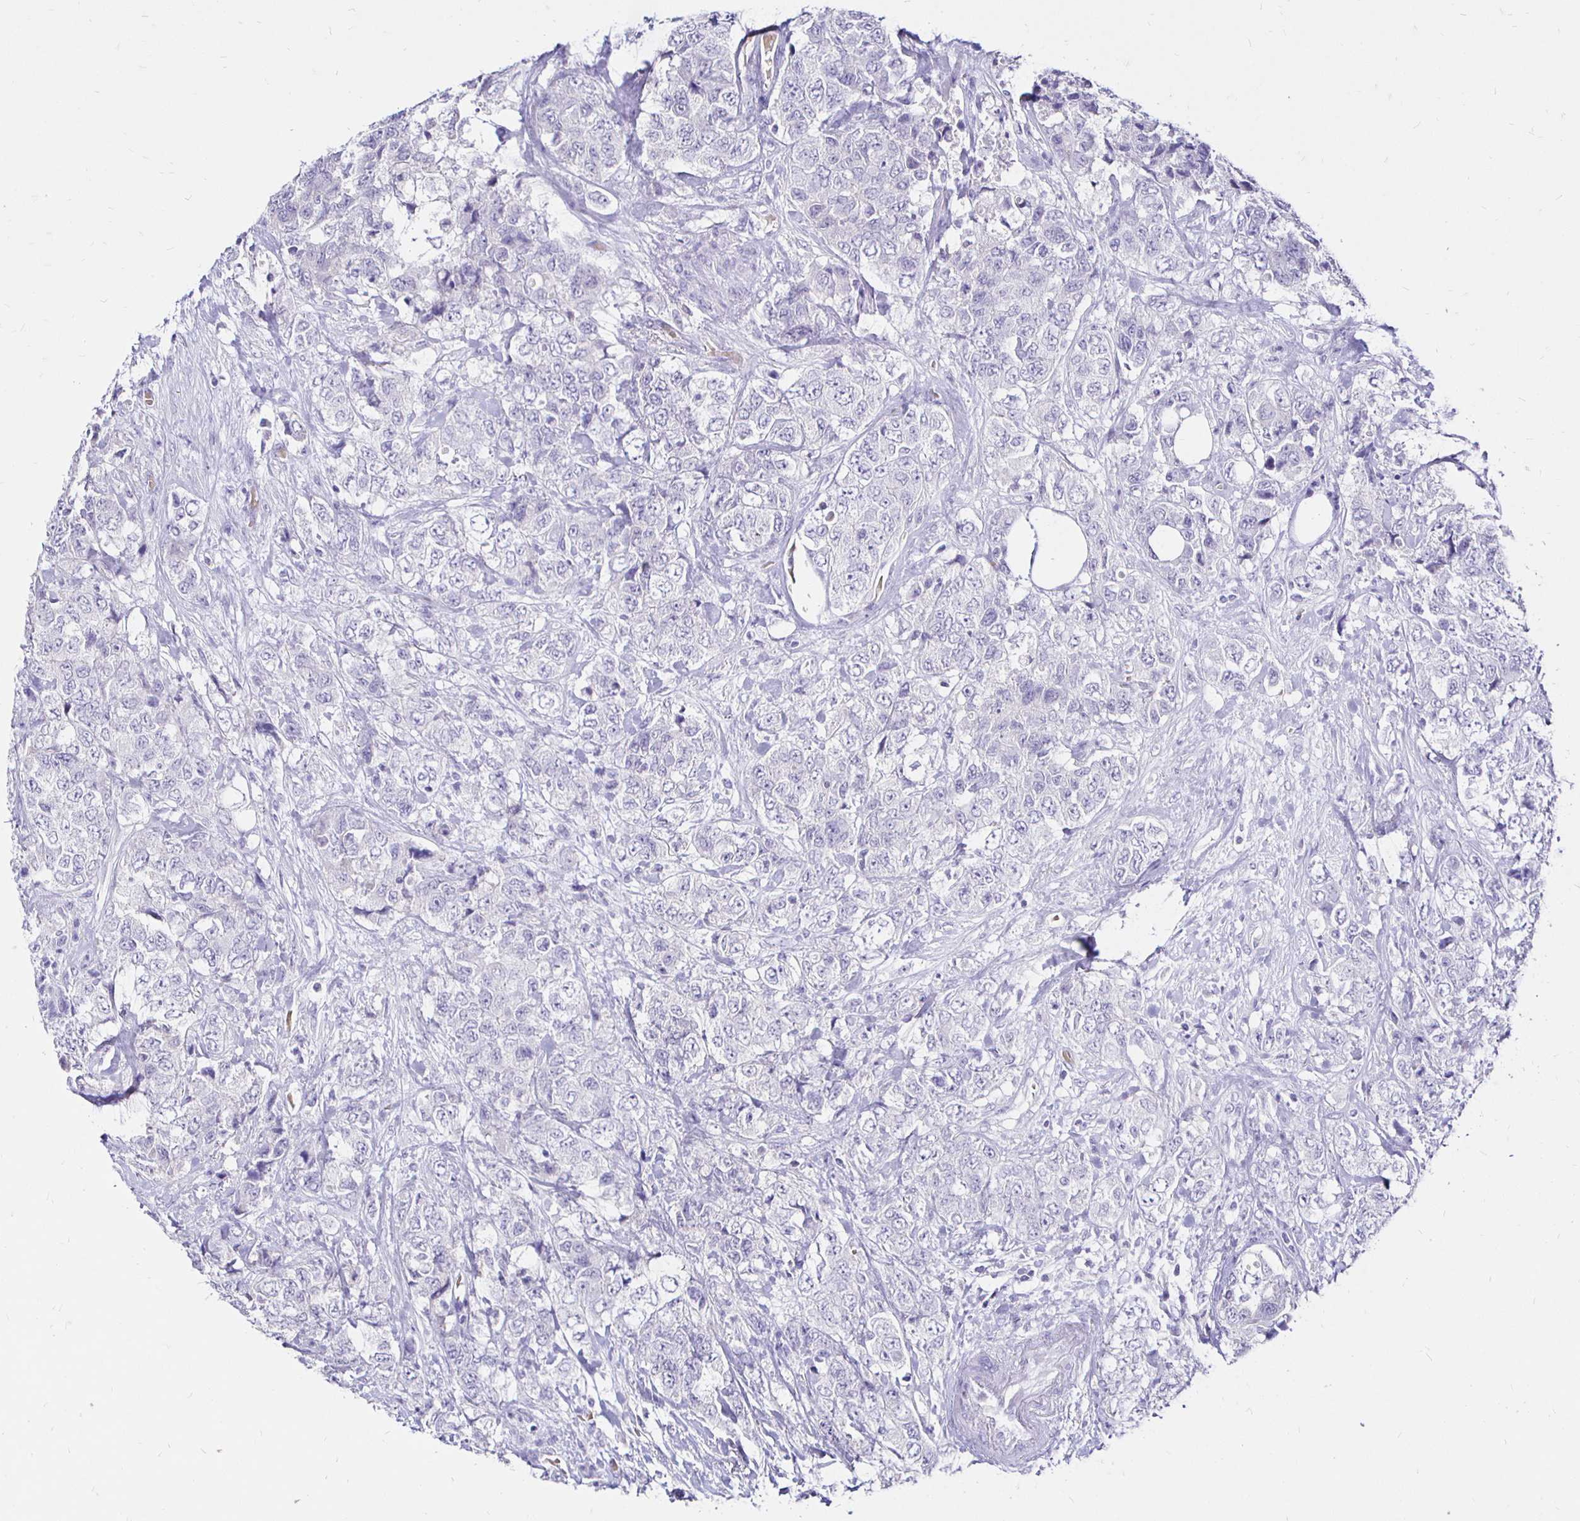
{"staining": {"intensity": "negative", "quantity": "none", "location": "none"}, "tissue": "urothelial cancer", "cell_type": "Tumor cells", "image_type": "cancer", "snomed": [{"axis": "morphology", "description": "Urothelial carcinoma, High grade"}, {"axis": "topography", "description": "Urinary bladder"}], "caption": "Protein analysis of urothelial cancer reveals no significant positivity in tumor cells.", "gene": "IRGC", "patient": {"sex": "female", "age": 78}}